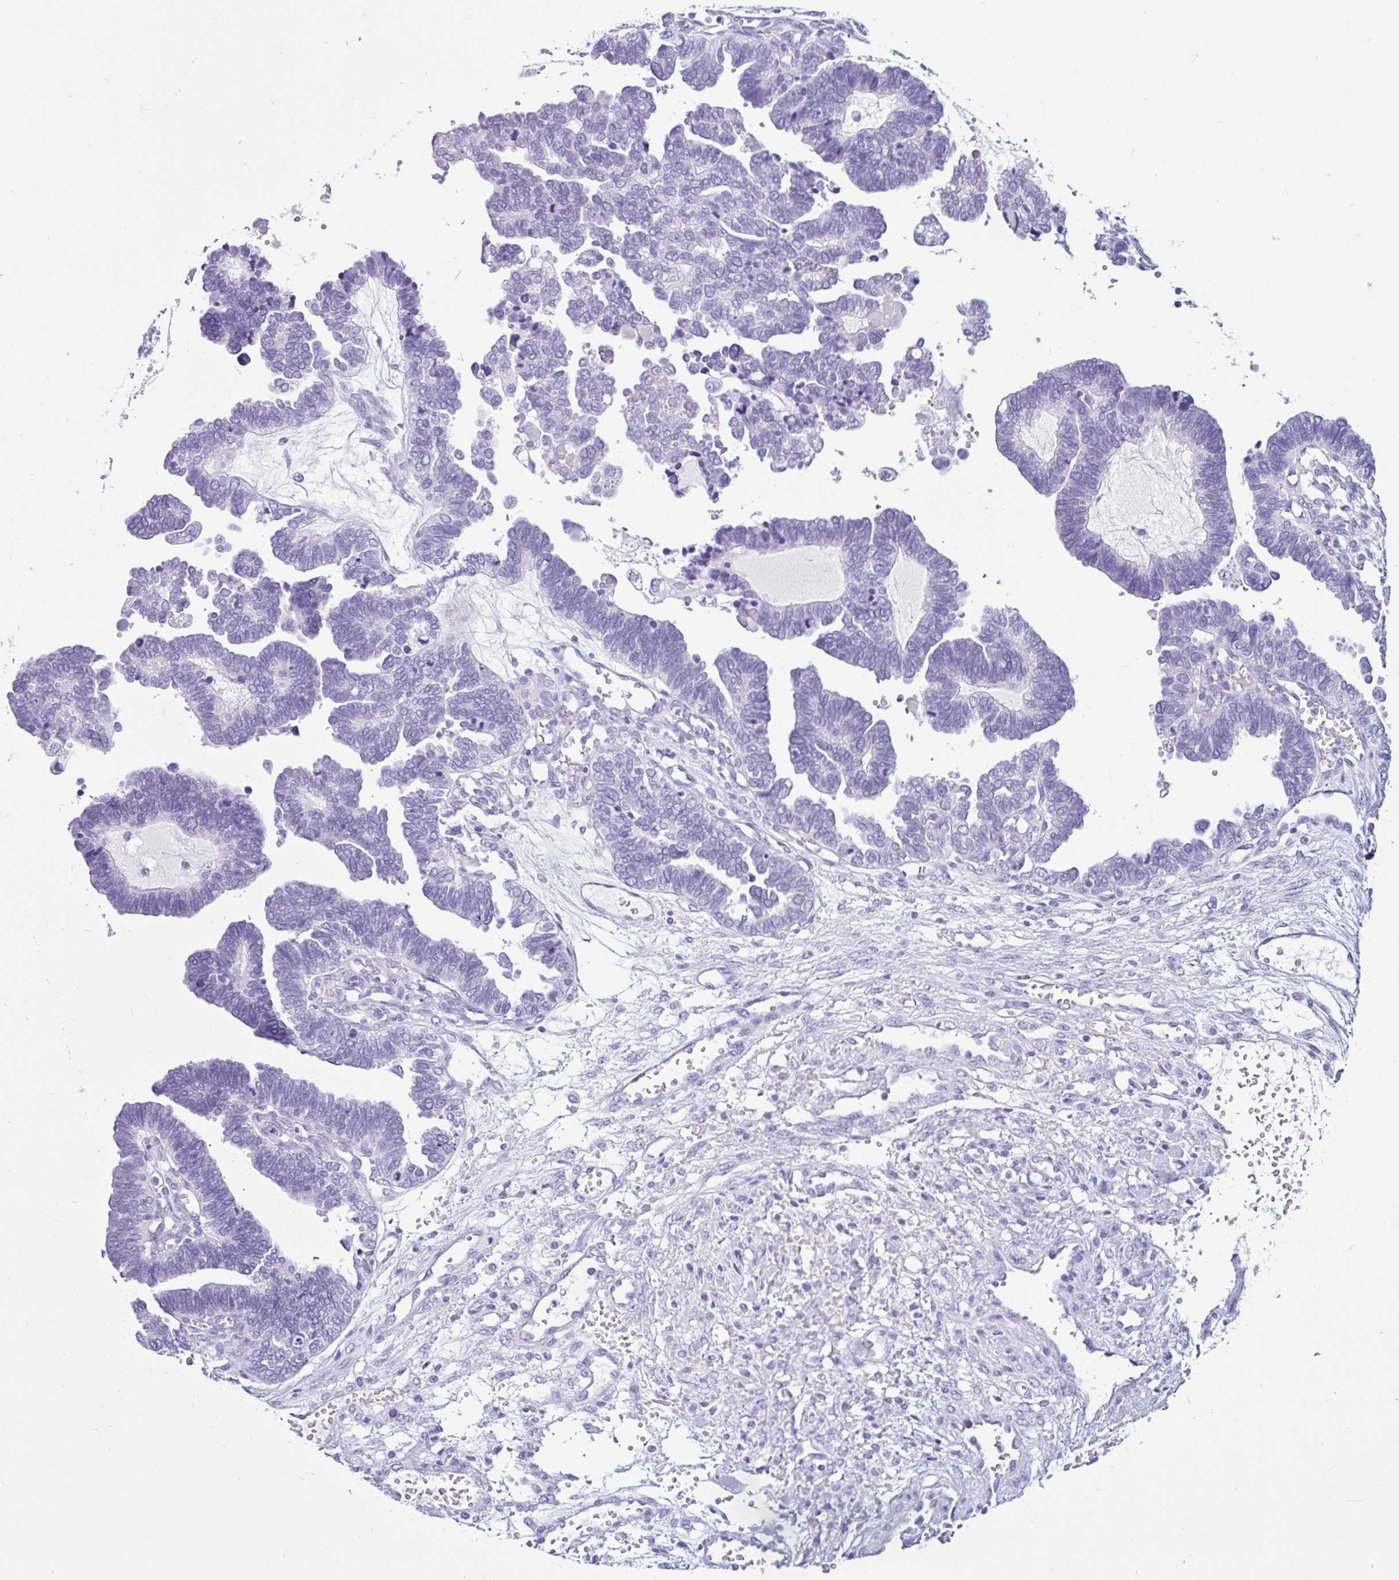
{"staining": {"intensity": "negative", "quantity": "none", "location": "none"}, "tissue": "ovarian cancer", "cell_type": "Tumor cells", "image_type": "cancer", "snomed": [{"axis": "morphology", "description": "Cystadenocarcinoma, serous, NOS"}, {"axis": "topography", "description": "Ovary"}], "caption": "High magnification brightfield microscopy of ovarian cancer stained with DAB (3,3'-diaminobenzidine) (brown) and counterstained with hematoxylin (blue): tumor cells show no significant positivity. The staining was performed using DAB (3,3'-diaminobenzidine) to visualize the protein expression in brown, while the nuclei were stained in blue with hematoxylin (Magnification: 20x).", "gene": "CYP19A1", "patient": {"sex": "female", "age": 51}}